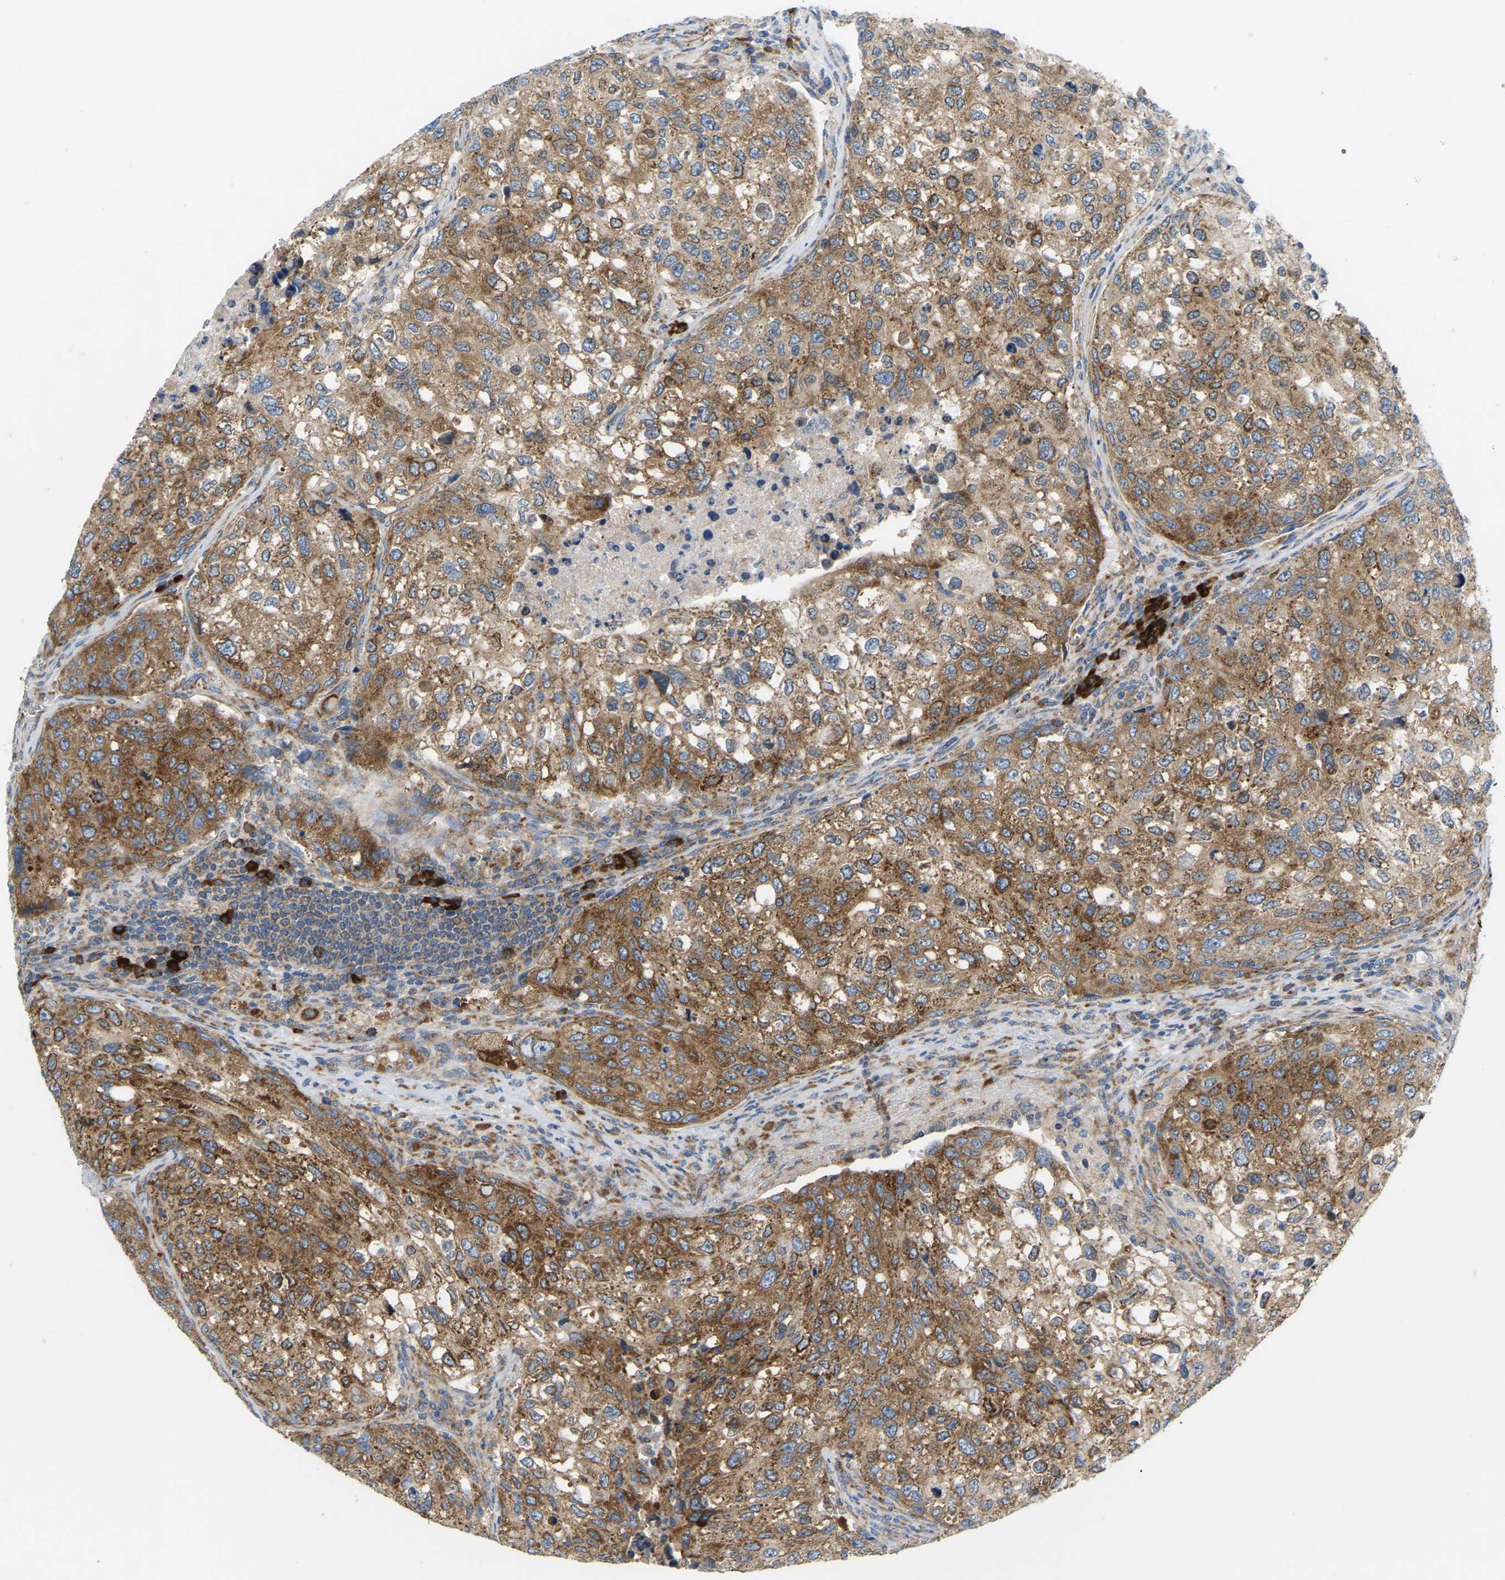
{"staining": {"intensity": "moderate", "quantity": ">75%", "location": "cytoplasmic/membranous"}, "tissue": "urothelial cancer", "cell_type": "Tumor cells", "image_type": "cancer", "snomed": [{"axis": "morphology", "description": "Urothelial carcinoma, High grade"}, {"axis": "topography", "description": "Lymph node"}, {"axis": "topography", "description": "Urinary bladder"}], "caption": "IHC photomicrograph of high-grade urothelial carcinoma stained for a protein (brown), which demonstrates medium levels of moderate cytoplasmic/membranous staining in approximately >75% of tumor cells.", "gene": "SND1", "patient": {"sex": "male", "age": 51}}